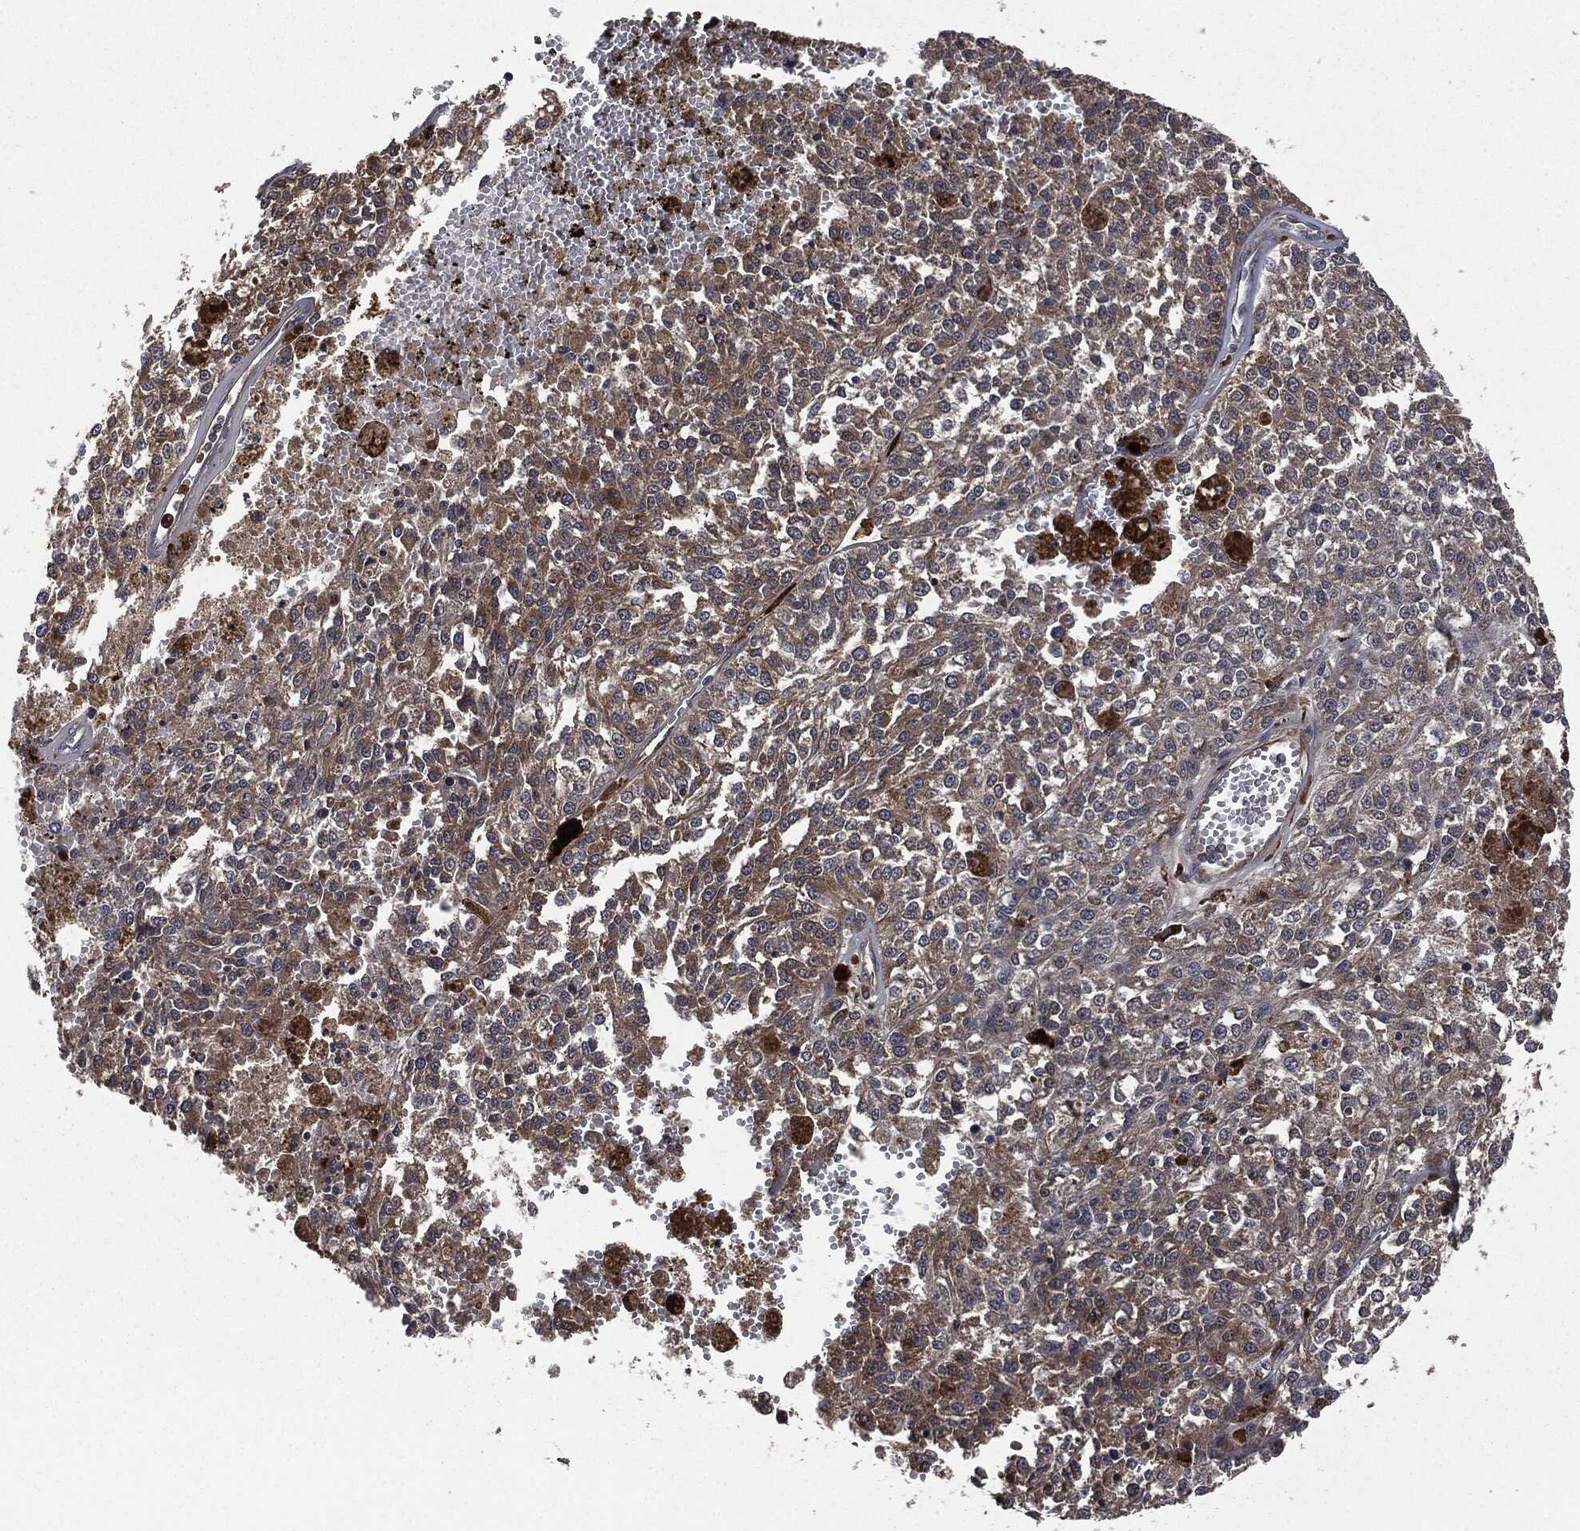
{"staining": {"intensity": "moderate", "quantity": "<25%", "location": "cytoplasmic/membranous"}, "tissue": "melanoma", "cell_type": "Tumor cells", "image_type": "cancer", "snomed": [{"axis": "morphology", "description": "Malignant melanoma, Metastatic site"}, {"axis": "topography", "description": "Lymph node"}], "caption": "Protein analysis of melanoma tissue displays moderate cytoplasmic/membranous staining in about <25% of tumor cells.", "gene": "CRABP2", "patient": {"sex": "female", "age": 64}}